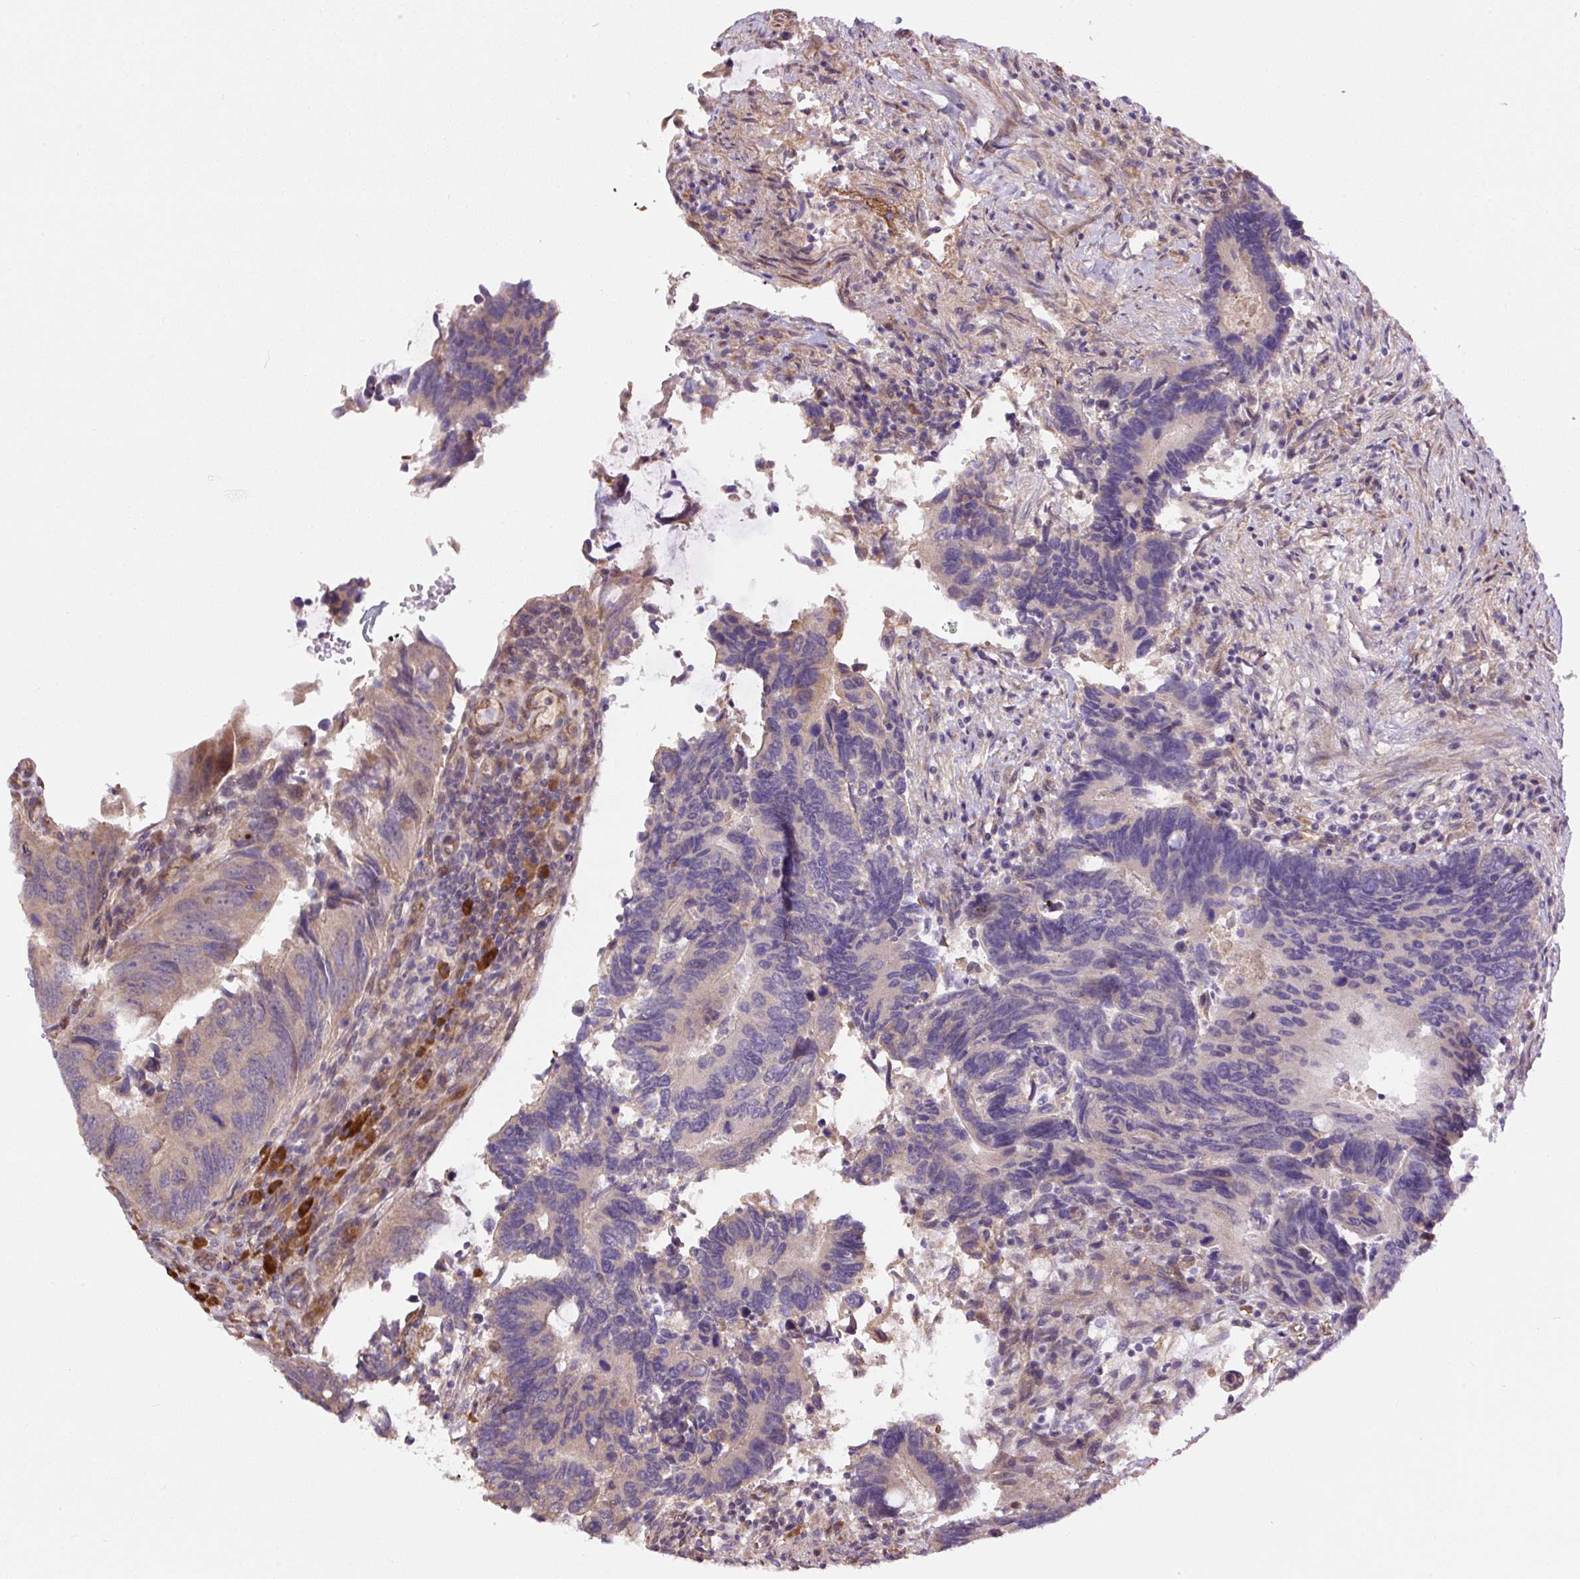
{"staining": {"intensity": "negative", "quantity": "none", "location": "none"}, "tissue": "colorectal cancer", "cell_type": "Tumor cells", "image_type": "cancer", "snomed": [{"axis": "morphology", "description": "Adenocarcinoma, NOS"}, {"axis": "topography", "description": "Colon"}], "caption": "Tumor cells show no significant protein positivity in colorectal adenocarcinoma.", "gene": "PPME1", "patient": {"sex": "male", "age": 87}}